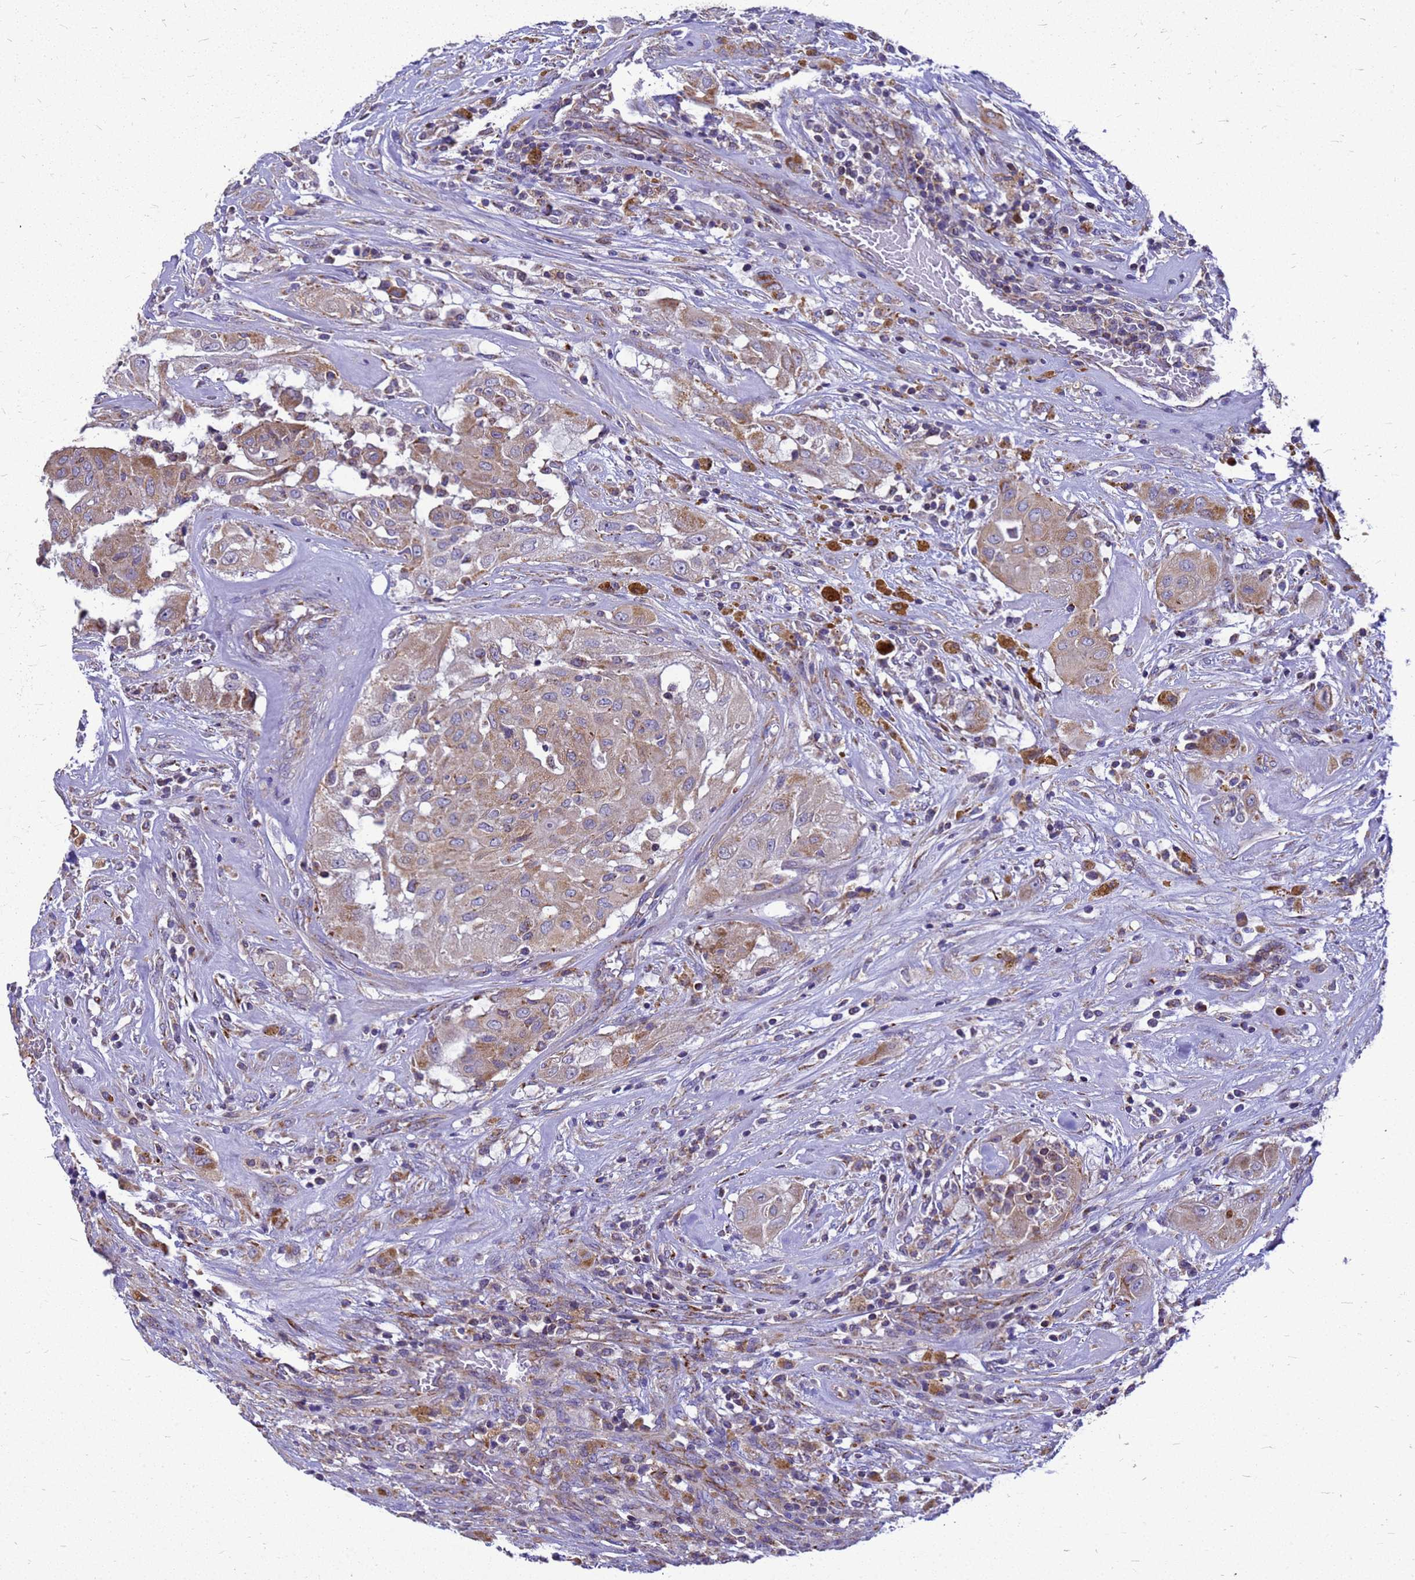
{"staining": {"intensity": "moderate", "quantity": "25%-75%", "location": "cytoplasmic/membranous"}, "tissue": "thyroid cancer", "cell_type": "Tumor cells", "image_type": "cancer", "snomed": [{"axis": "morphology", "description": "Papillary adenocarcinoma, NOS"}, {"axis": "topography", "description": "Thyroid gland"}], "caption": "Thyroid cancer (papillary adenocarcinoma) was stained to show a protein in brown. There is medium levels of moderate cytoplasmic/membranous expression in approximately 25%-75% of tumor cells. The protein is stained brown, and the nuclei are stained in blue (DAB (3,3'-diaminobenzidine) IHC with brightfield microscopy, high magnification).", "gene": "CMC4", "patient": {"sex": "female", "age": 59}}